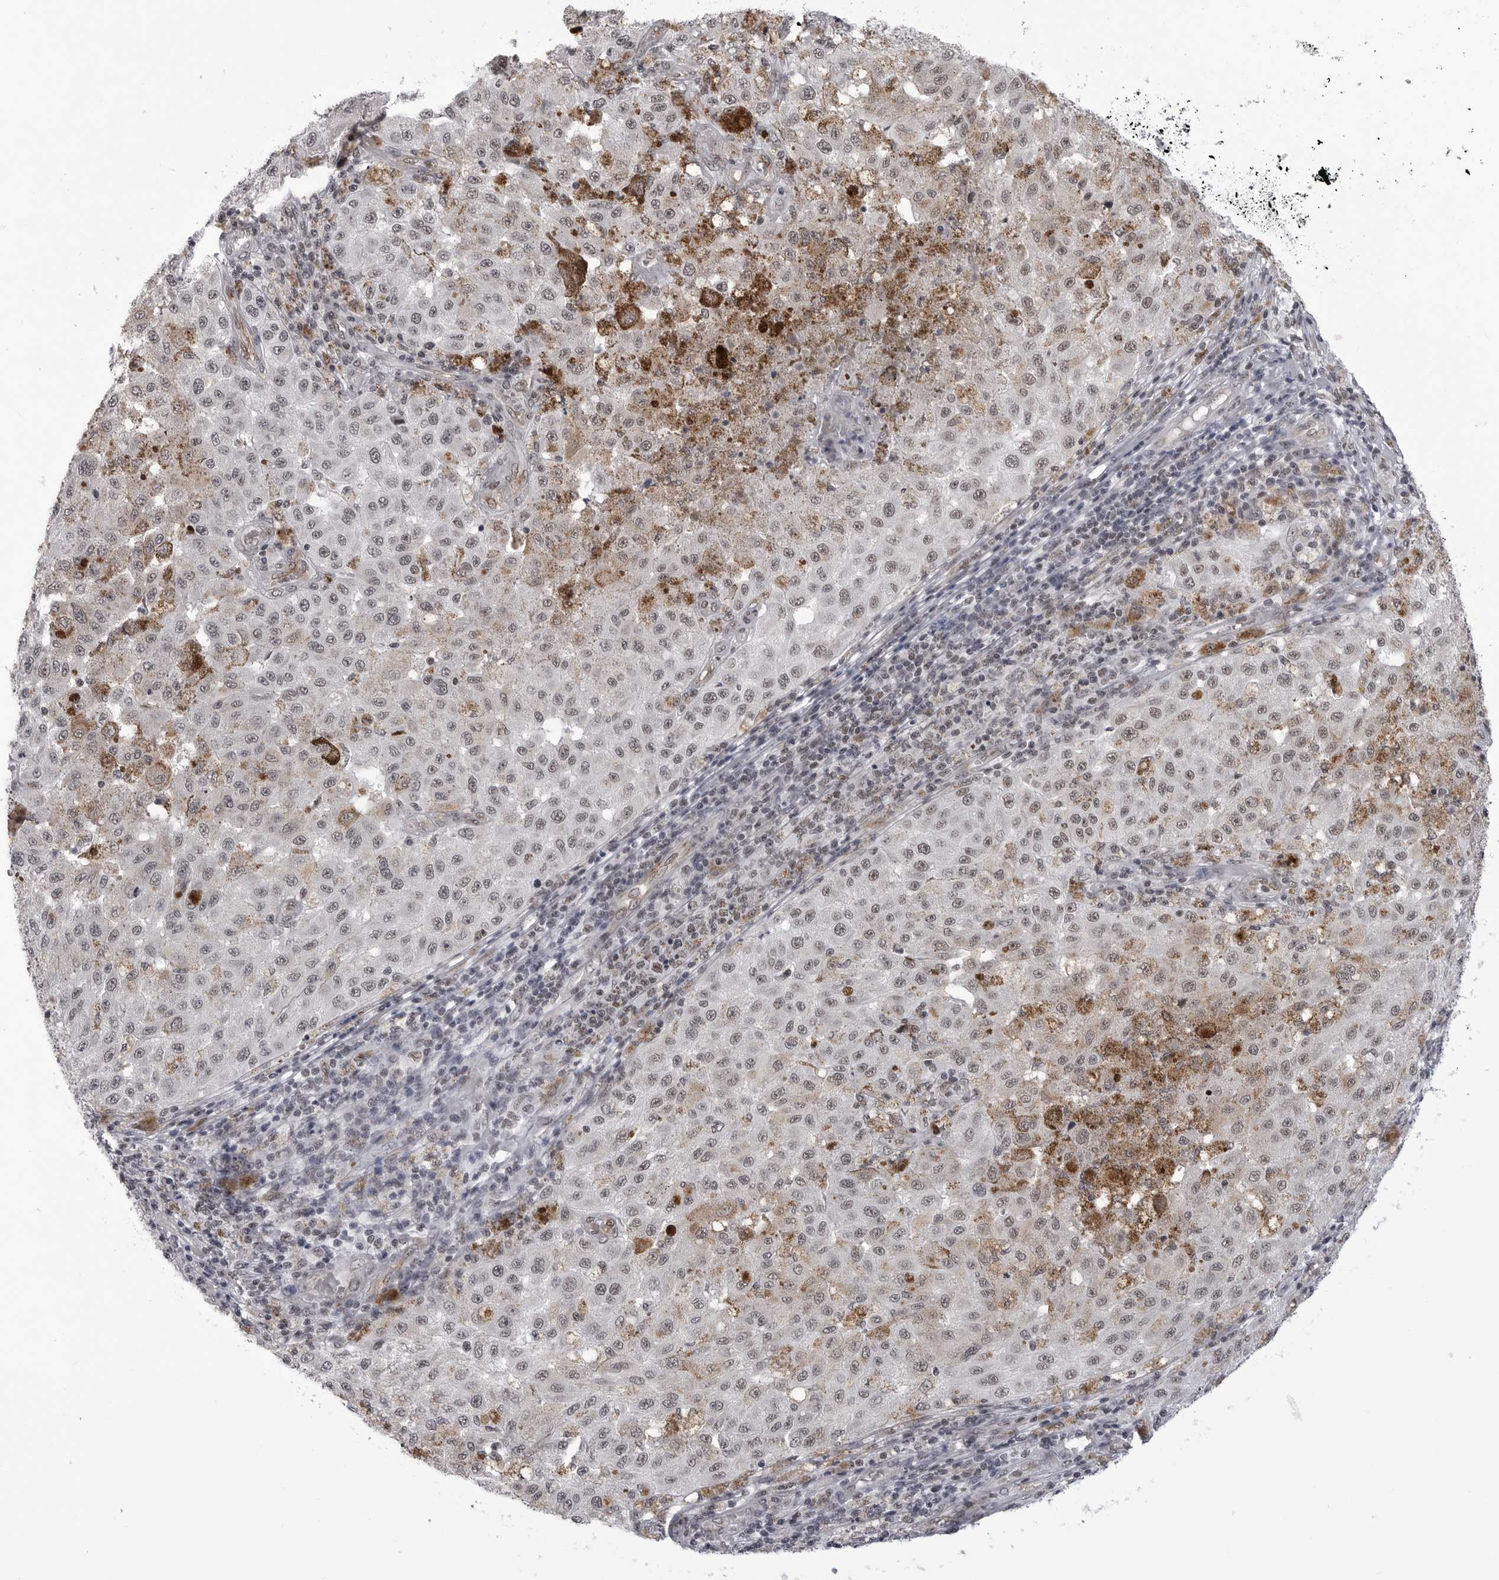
{"staining": {"intensity": "weak", "quantity": "25%-75%", "location": "nuclear"}, "tissue": "melanoma", "cell_type": "Tumor cells", "image_type": "cancer", "snomed": [{"axis": "morphology", "description": "Malignant melanoma, NOS"}, {"axis": "topography", "description": "Skin"}], "caption": "A histopathology image of melanoma stained for a protein shows weak nuclear brown staining in tumor cells.", "gene": "RNF26", "patient": {"sex": "female", "age": 64}}